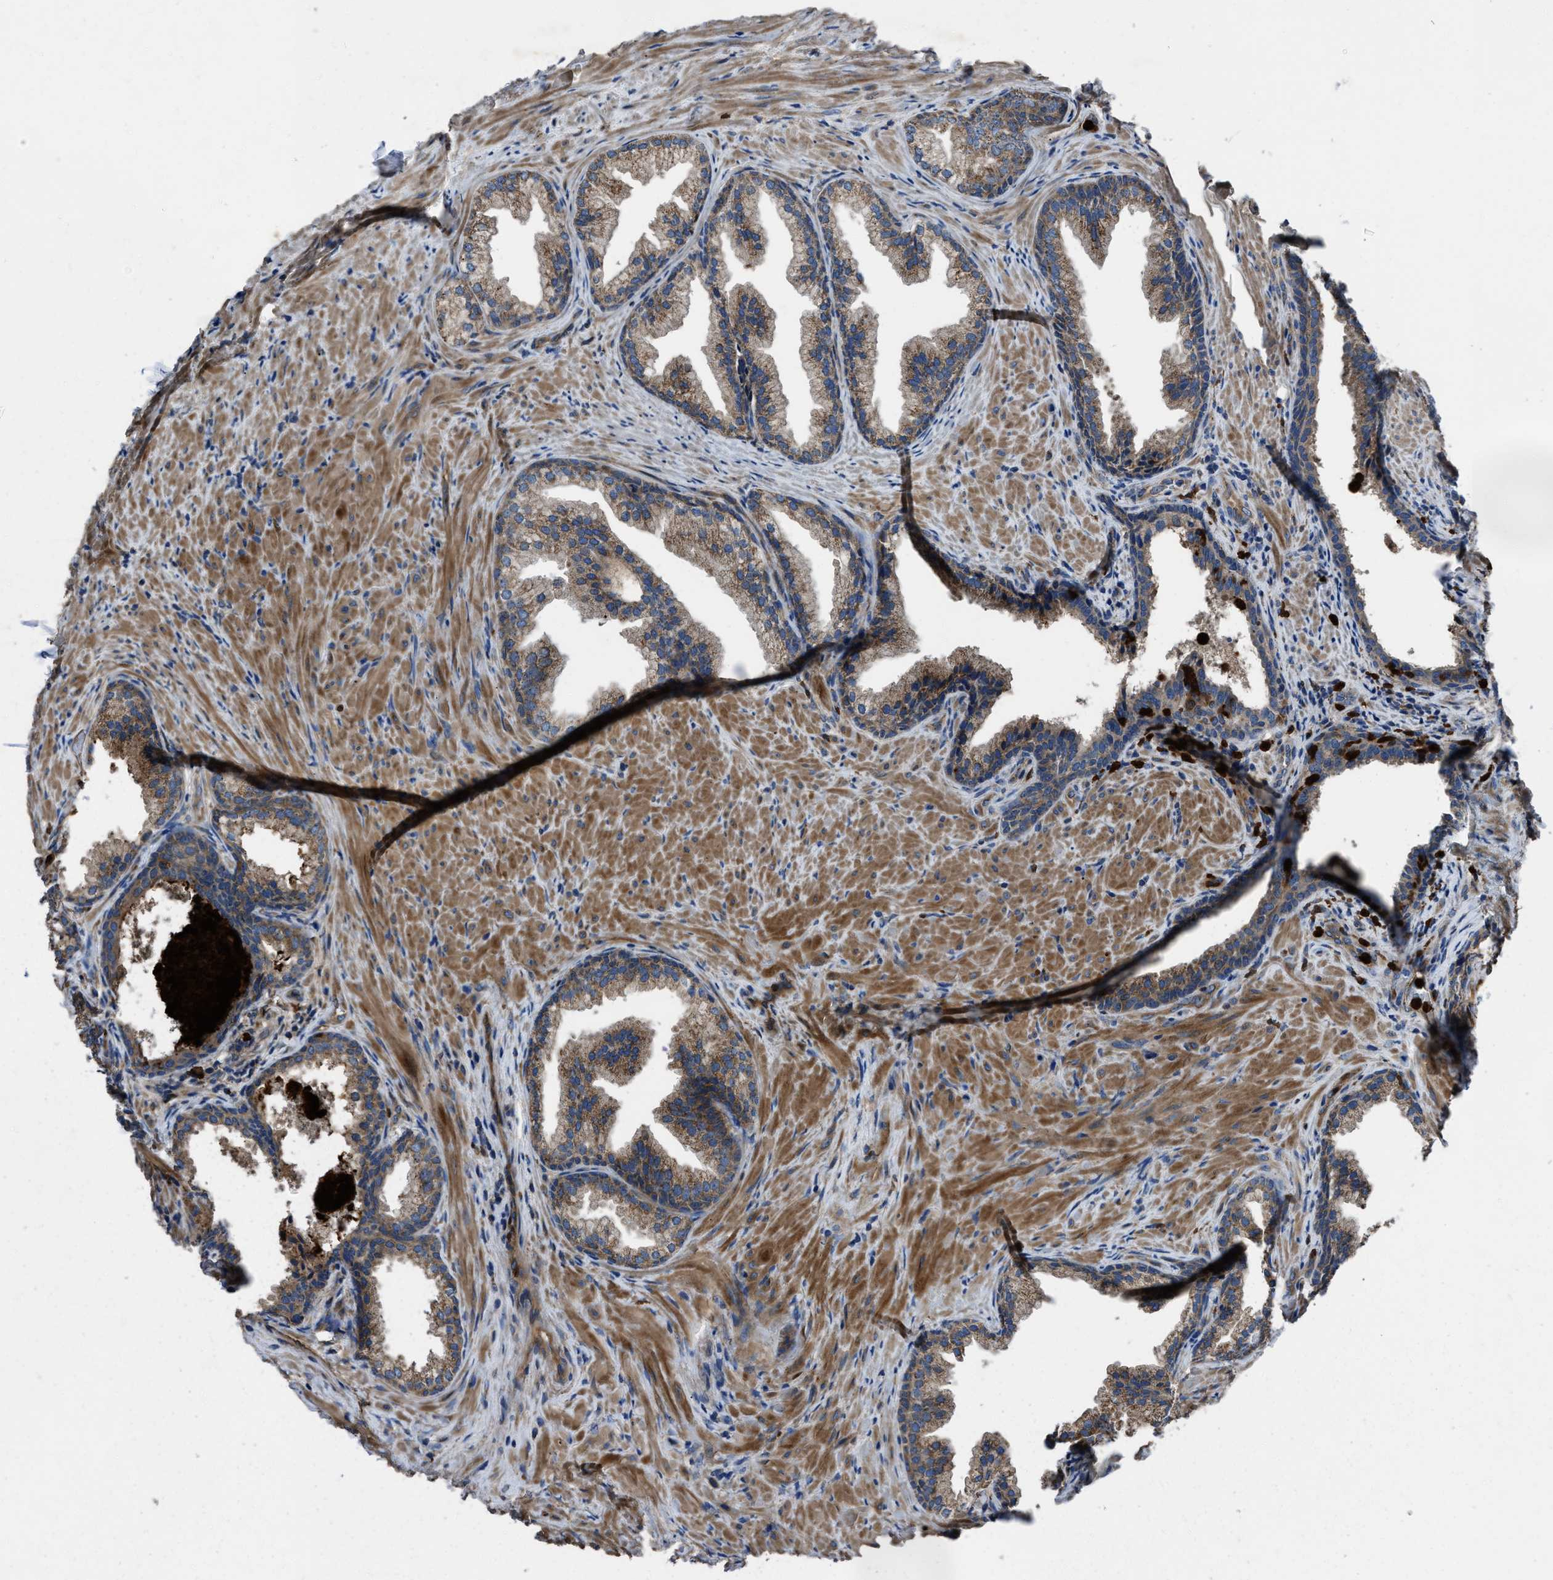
{"staining": {"intensity": "moderate", "quantity": "25%-75%", "location": "cytoplasmic/membranous"}, "tissue": "prostate", "cell_type": "Glandular cells", "image_type": "normal", "snomed": [{"axis": "morphology", "description": "Normal tissue, NOS"}, {"axis": "topography", "description": "Prostate"}], "caption": "Brown immunohistochemical staining in benign prostate shows moderate cytoplasmic/membranous positivity in about 25%-75% of glandular cells. Immunohistochemistry (ihc) stains the protein of interest in brown and the nuclei are stained blue.", "gene": "ANGPT1", "patient": {"sex": "male", "age": 76}}